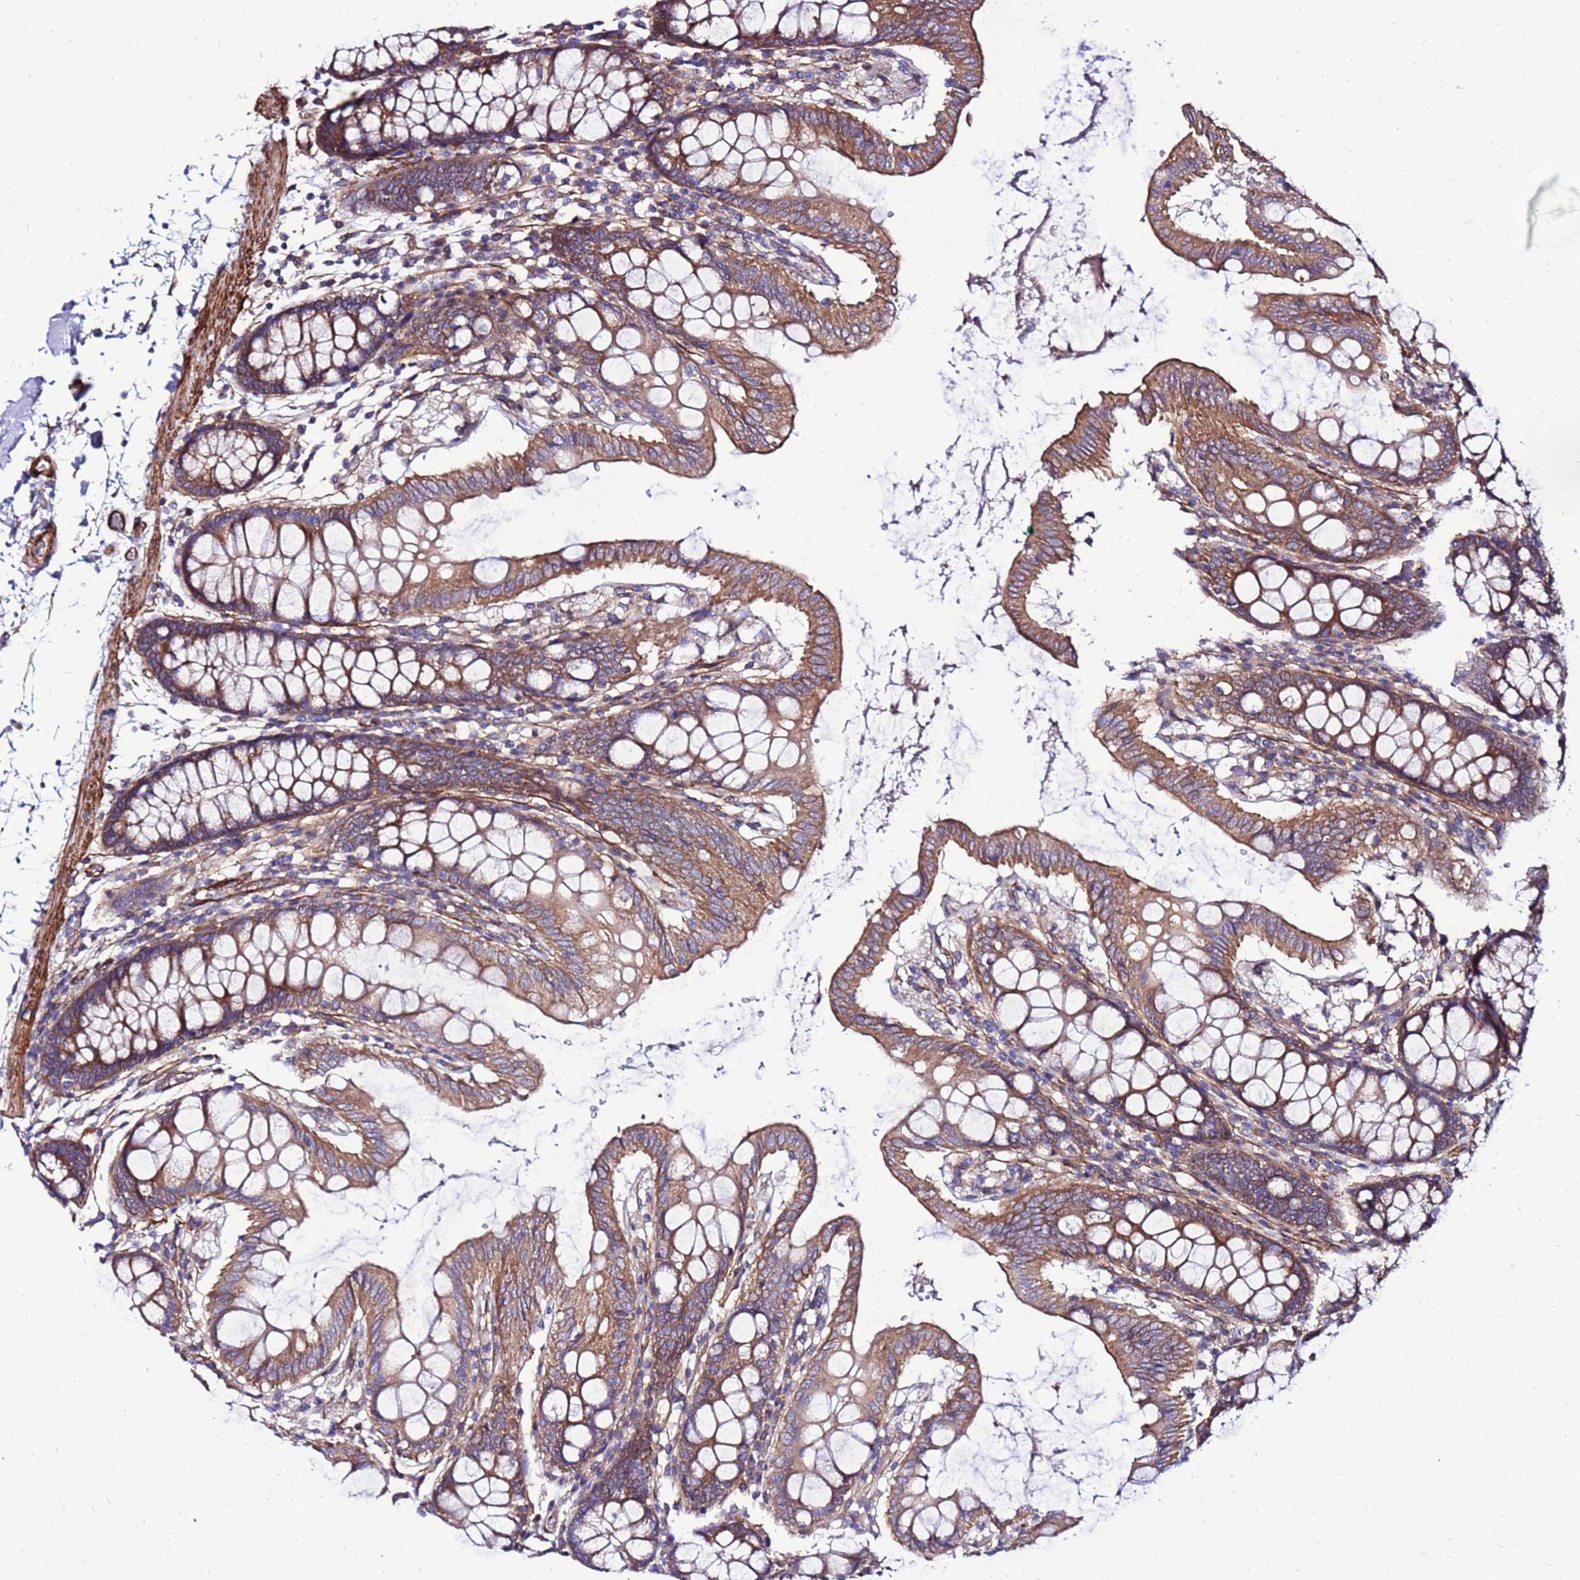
{"staining": {"intensity": "moderate", "quantity": ">75%", "location": "cytoplasmic/membranous"}, "tissue": "colon", "cell_type": "Endothelial cells", "image_type": "normal", "snomed": [{"axis": "morphology", "description": "Normal tissue, NOS"}, {"axis": "topography", "description": "Colon"}], "caption": "Immunohistochemical staining of unremarkable colon reveals >75% levels of moderate cytoplasmic/membranous protein staining in about >75% of endothelial cells.", "gene": "EI24", "patient": {"sex": "male", "age": 75}}